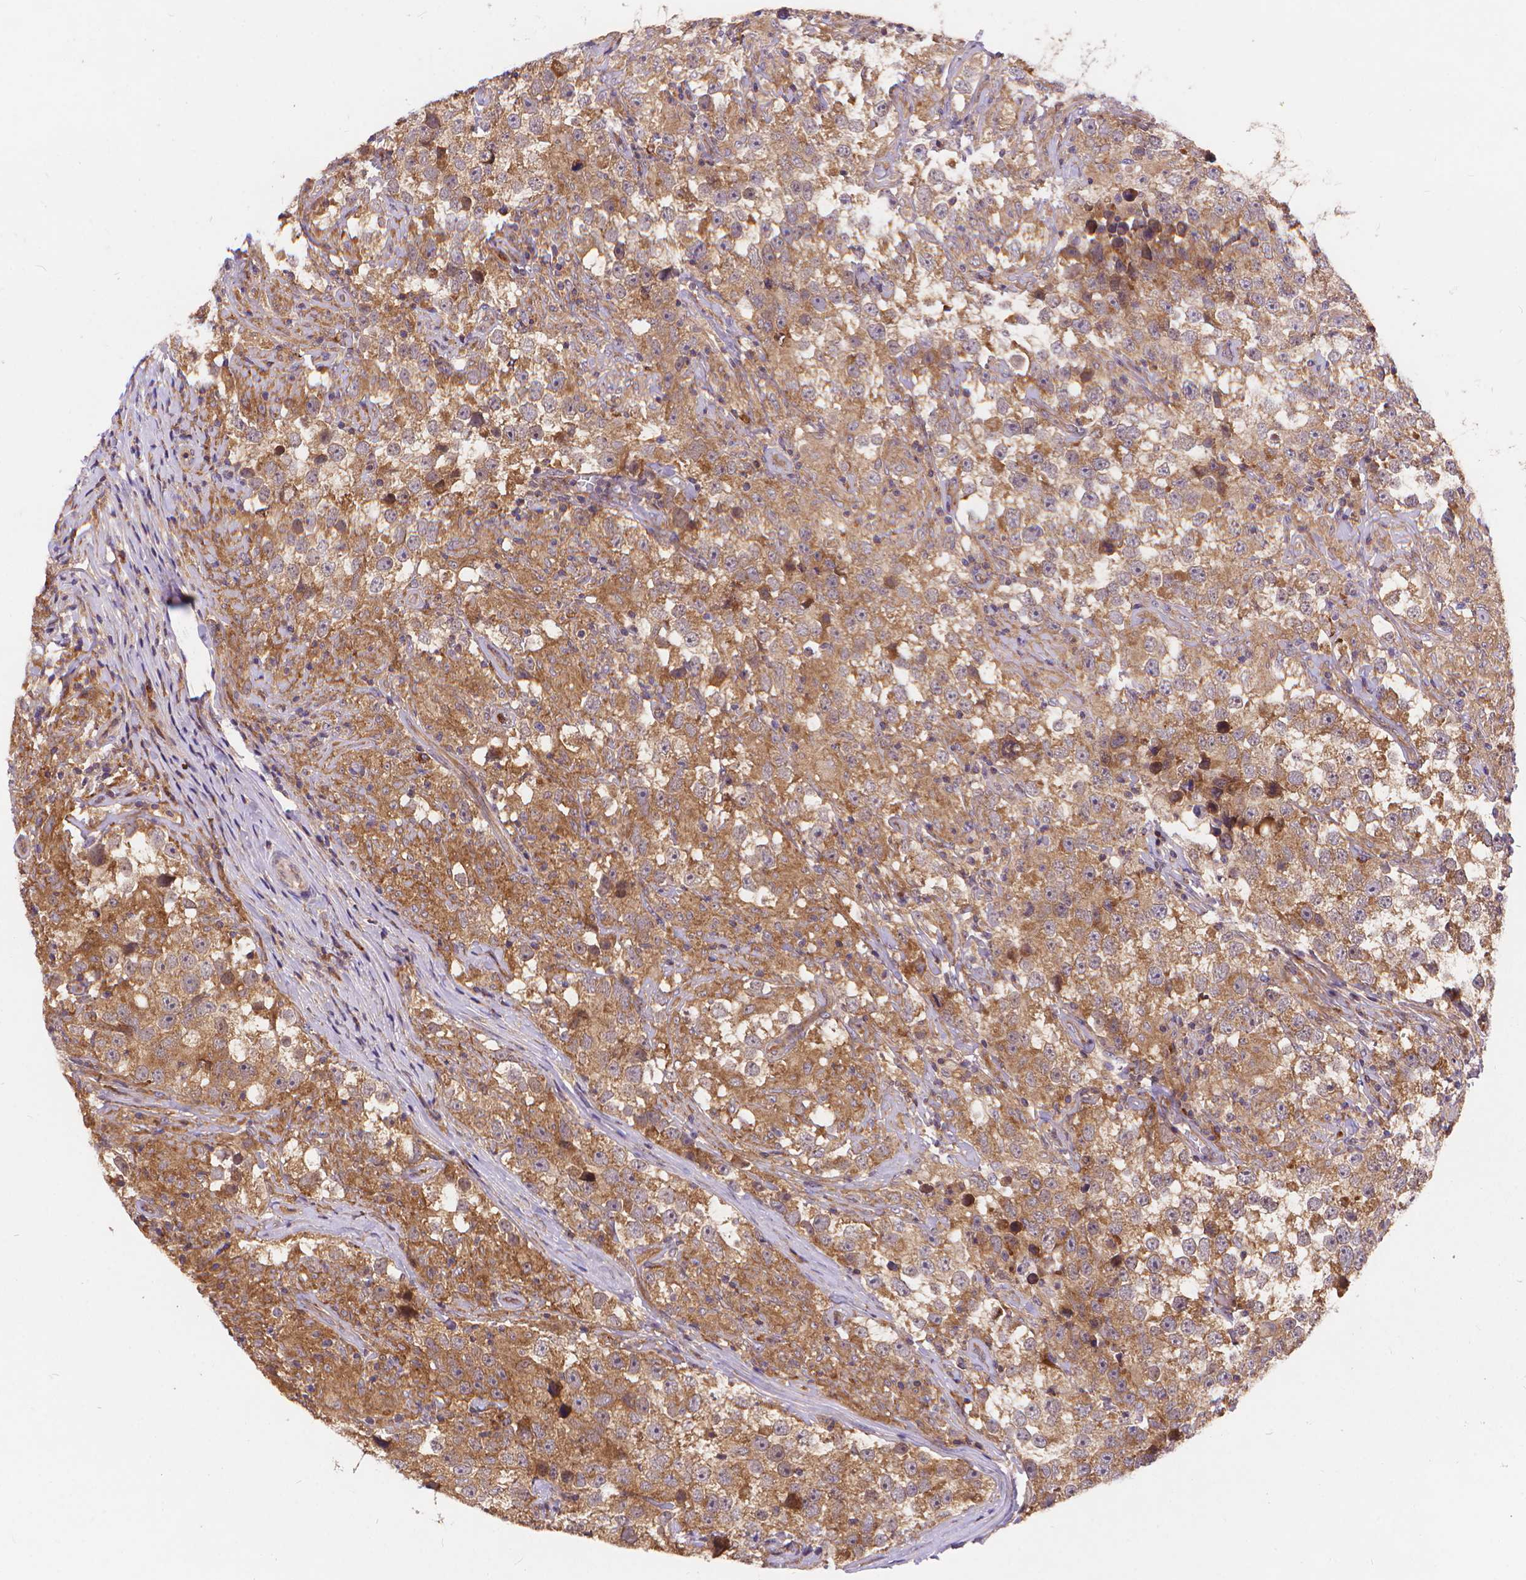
{"staining": {"intensity": "moderate", "quantity": "<25%", "location": "cytoplasmic/membranous"}, "tissue": "testis cancer", "cell_type": "Tumor cells", "image_type": "cancer", "snomed": [{"axis": "morphology", "description": "Seminoma, NOS"}, {"axis": "topography", "description": "Testis"}], "caption": "Testis cancer (seminoma) stained with DAB (3,3'-diaminobenzidine) IHC exhibits low levels of moderate cytoplasmic/membranous staining in about <25% of tumor cells.", "gene": "ARAP1", "patient": {"sex": "male", "age": 46}}